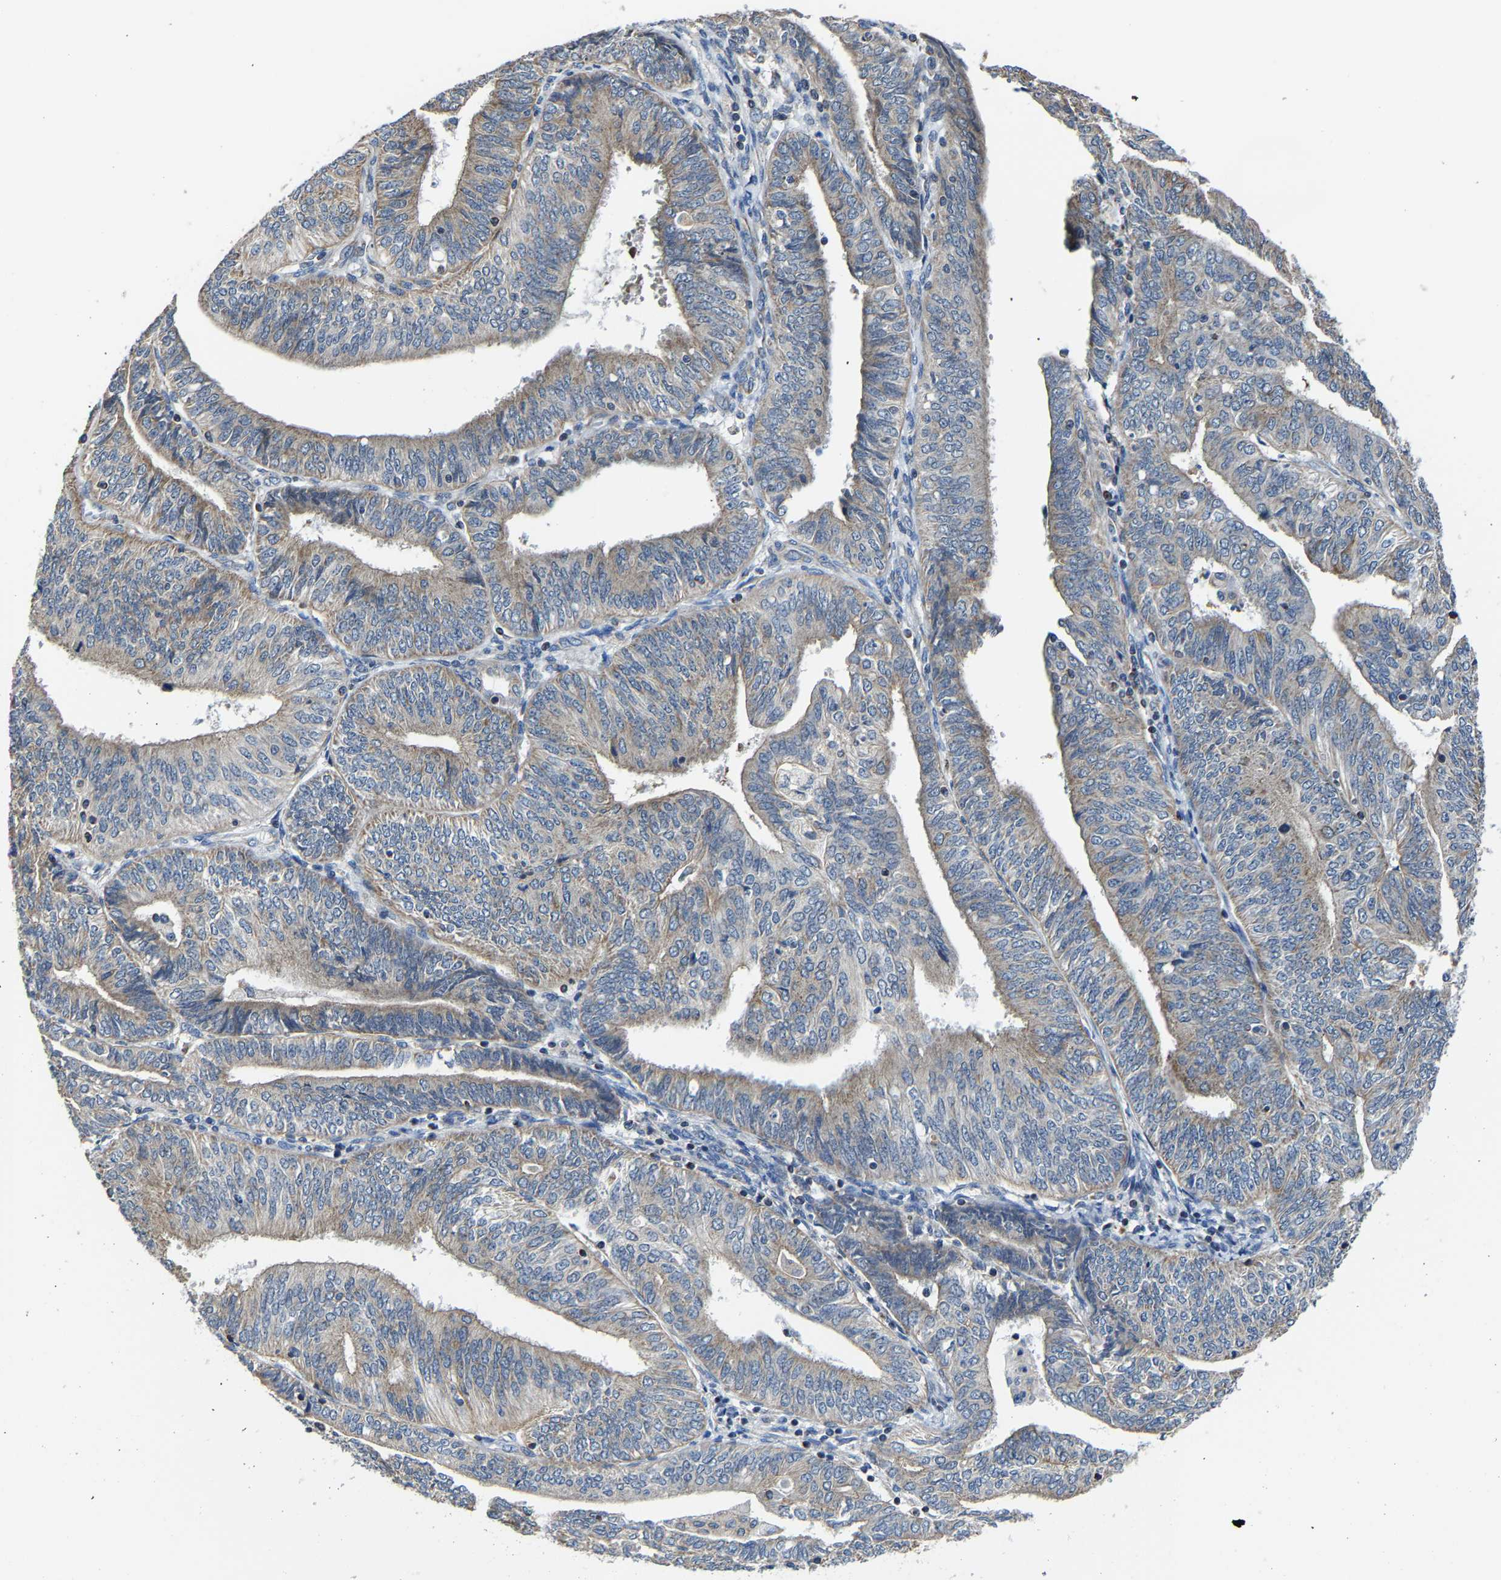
{"staining": {"intensity": "weak", "quantity": "25%-75%", "location": "cytoplasmic/membranous"}, "tissue": "endometrial cancer", "cell_type": "Tumor cells", "image_type": "cancer", "snomed": [{"axis": "morphology", "description": "Adenocarcinoma, NOS"}, {"axis": "topography", "description": "Endometrium"}], "caption": "Immunohistochemistry (IHC) photomicrograph of human endometrial cancer stained for a protein (brown), which displays low levels of weak cytoplasmic/membranous positivity in approximately 25%-75% of tumor cells.", "gene": "AGK", "patient": {"sex": "female", "age": 58}}